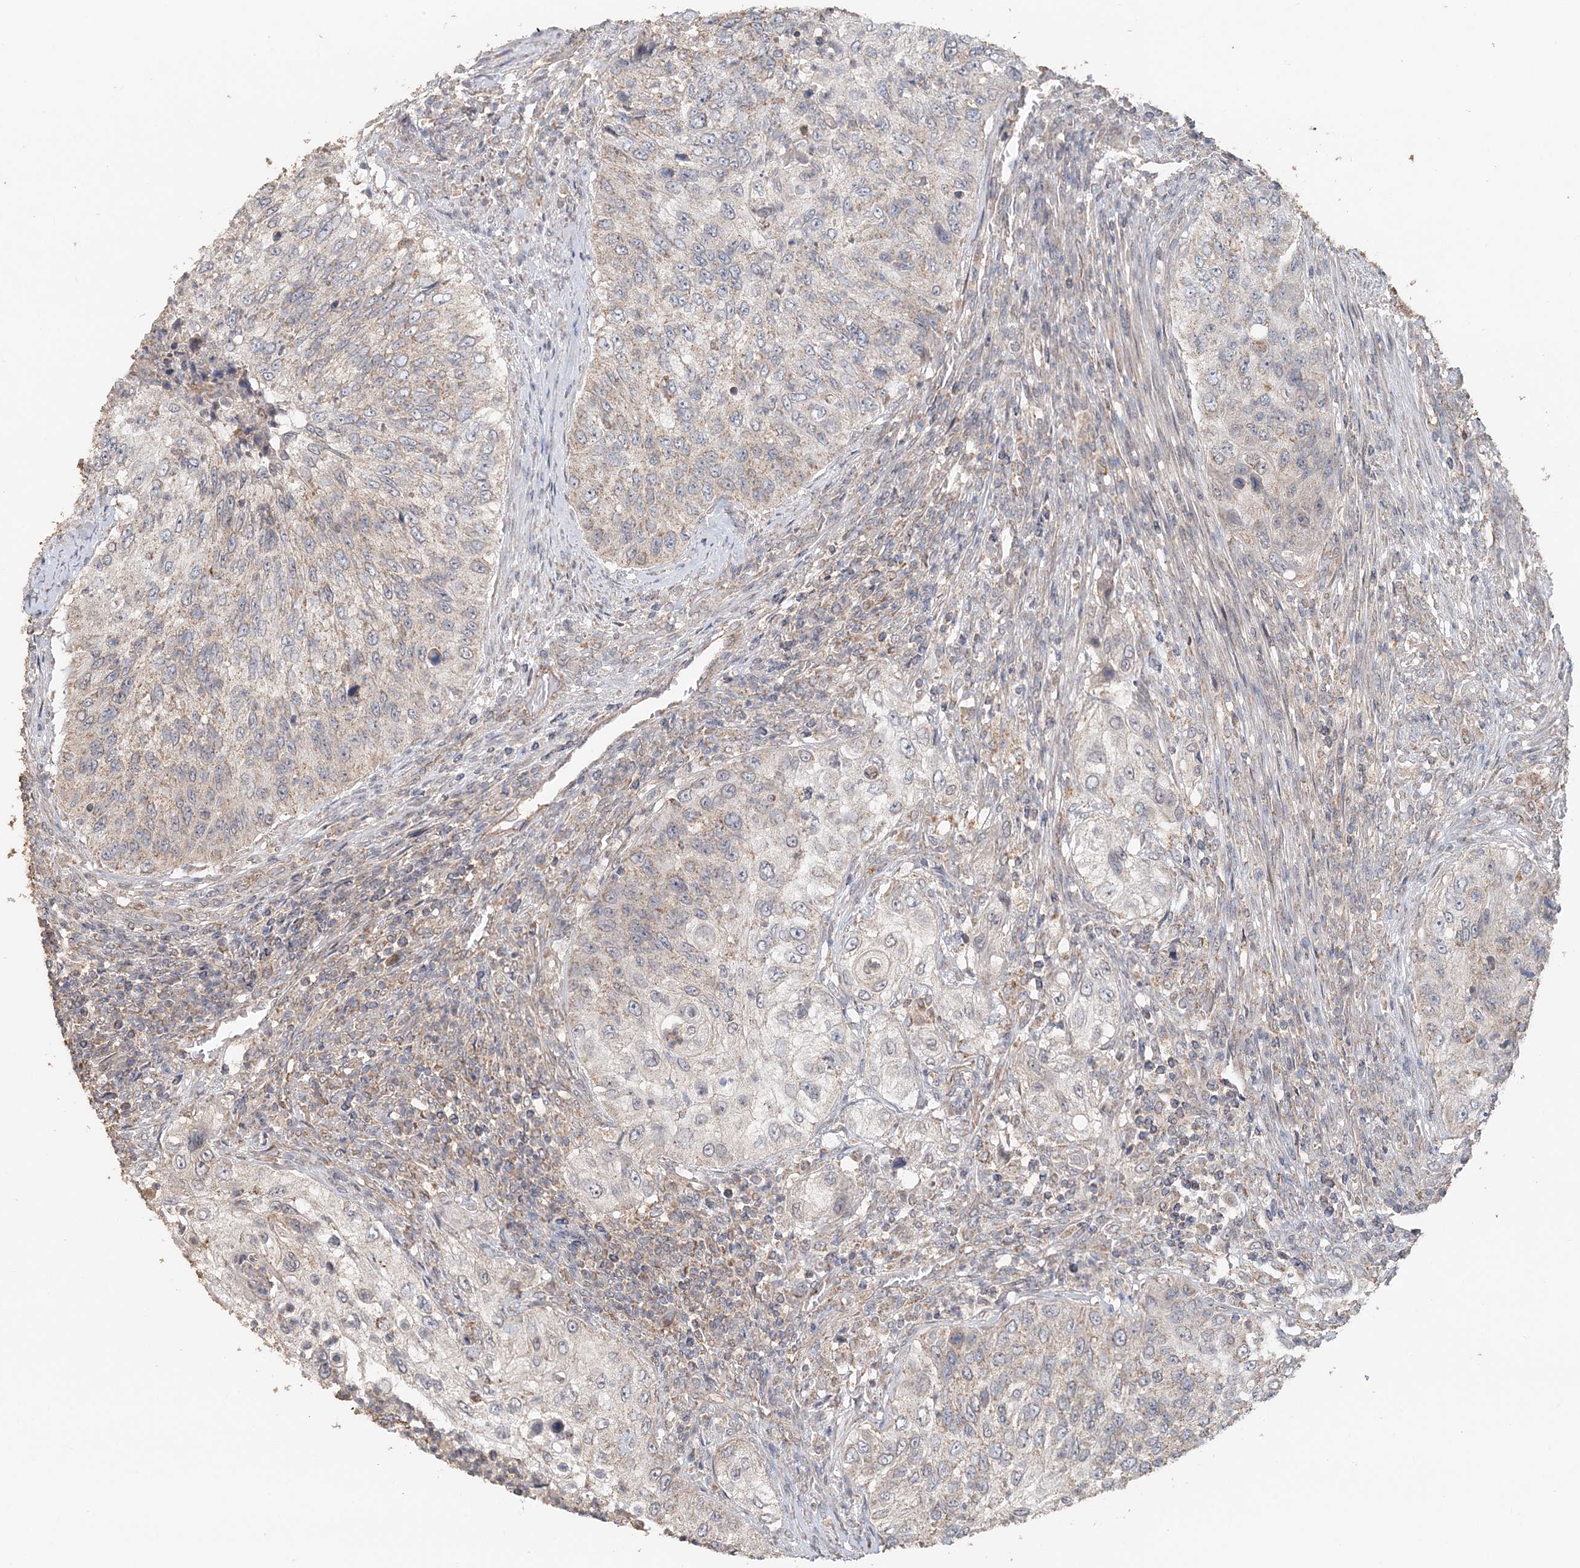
{"staining": {"intensity": "weak", "quantity": "<25%", "location": "cytoplasmic/membranous"}, "tissue": "urothelial cancer", "cell_type": "Tumor cells", "image_type": "cancer", "snomed": [{"axis": "morphology", "description": "Urothelial carcinoma, High grade"}, {"axis": "topography", "description": "Urinary bladder"}], "caption": "Immunohistochemistry (IHC) photomicrograph of human urothelial cancer stained for a protein (brown), which displays no positivity in tumor cells.", "gene": "FBXO38", "patient": {"sex": "female", "age": 60}}